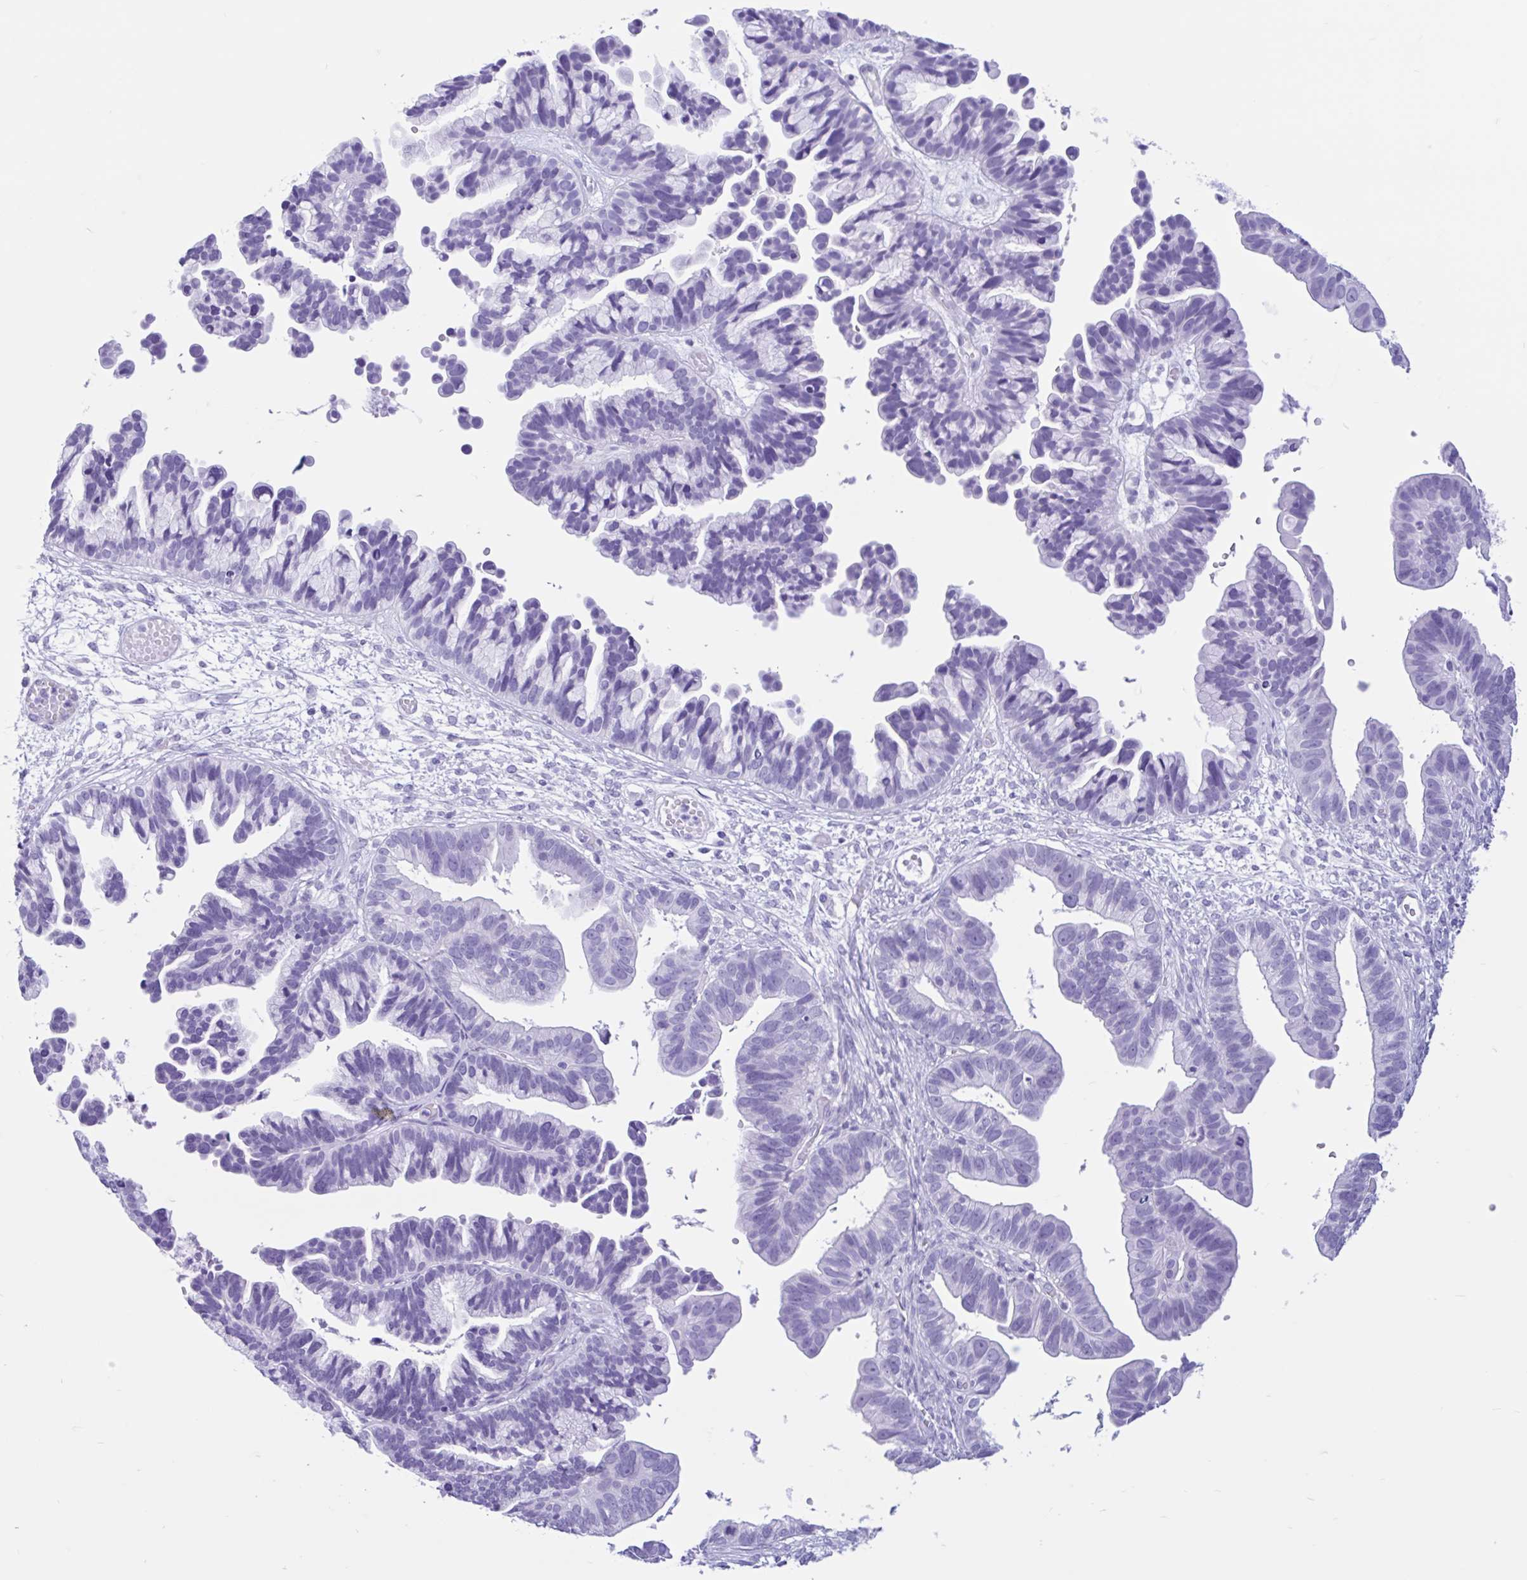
{"staining": {"intensity": "negative", "quantity": "none", "location": "none"}, "tissue": "ovarian cancer", "cell_type": "Tumor cells", "image_type": "cancer", "snomed": [{"axis": "morphology", "description": "Cystadenocarcinoma, serous, NOS"}, {"axis": "topography", "description": "Ovary"}], "caption": "Protein analysis of ovarian cancer demonstrates no significant positivity in tumor cells.", "gene": "IAPP", "patient": {"sex": "female", "age": 56}}